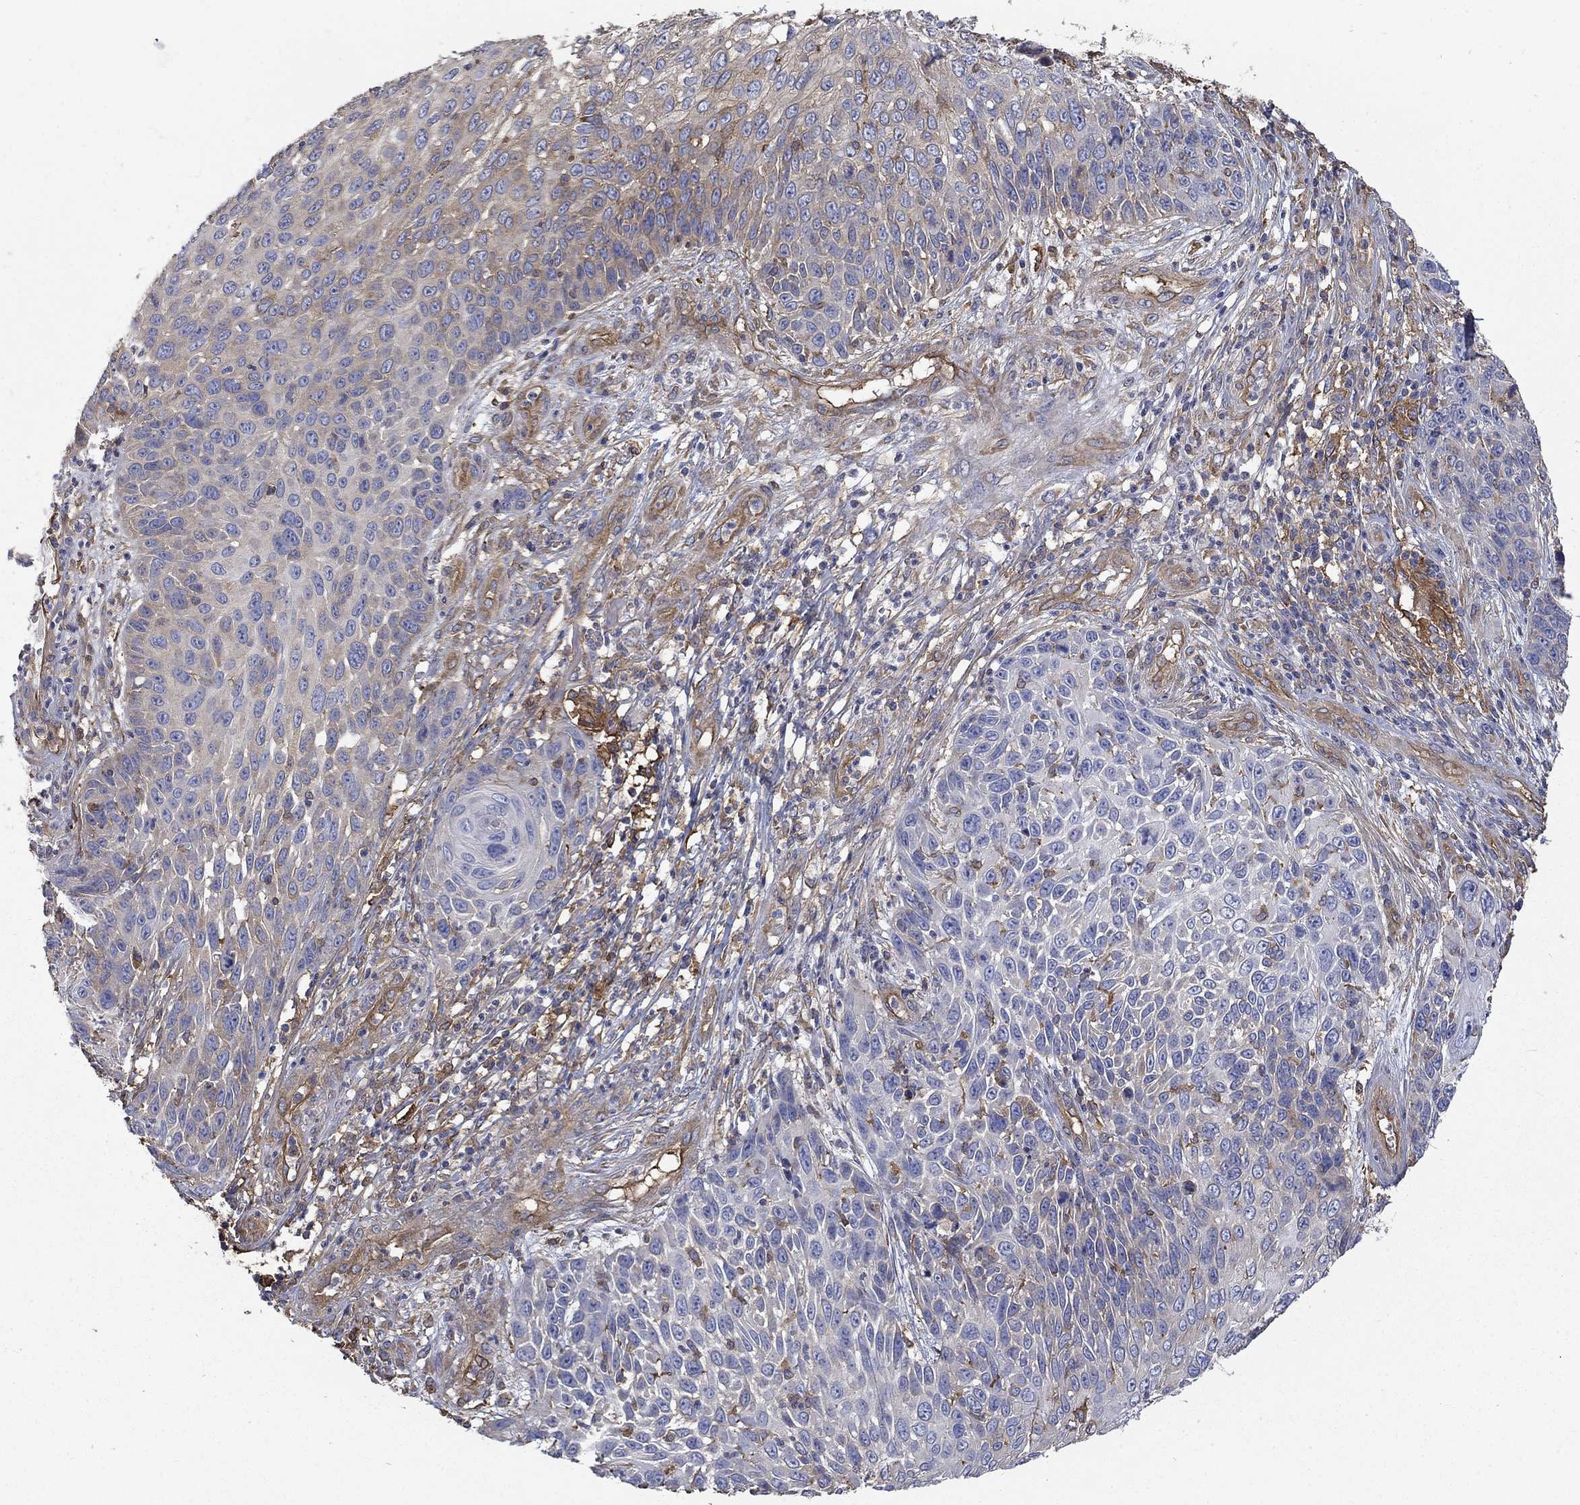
{"staining": {"intensity": "moderate", "quantity": "<25%", "location": "cytoplasmic/membranous"}, "tissue": "skin cancer", "cell_type": "Tumor cells", "image_type": "cancer", "snomed": [{"axis": "morphology", "description": "Squamous cell carcinoma, NOS"}, {"axis": "topography", "description": "Skin"}], "caption": "An immunohistochemistry micrograph of tumor tissue is shown. Protein staining in brown highlights moderate cytoplasmic/membranous positivity in skin cancer within tumor cells. (DAB (3,3'-diaminobenzidine) IHC, brown staining for protein, blue staining for nuclei).", "gene": "DPYSL2", "patient": {"sex": "male", "age": 92}}